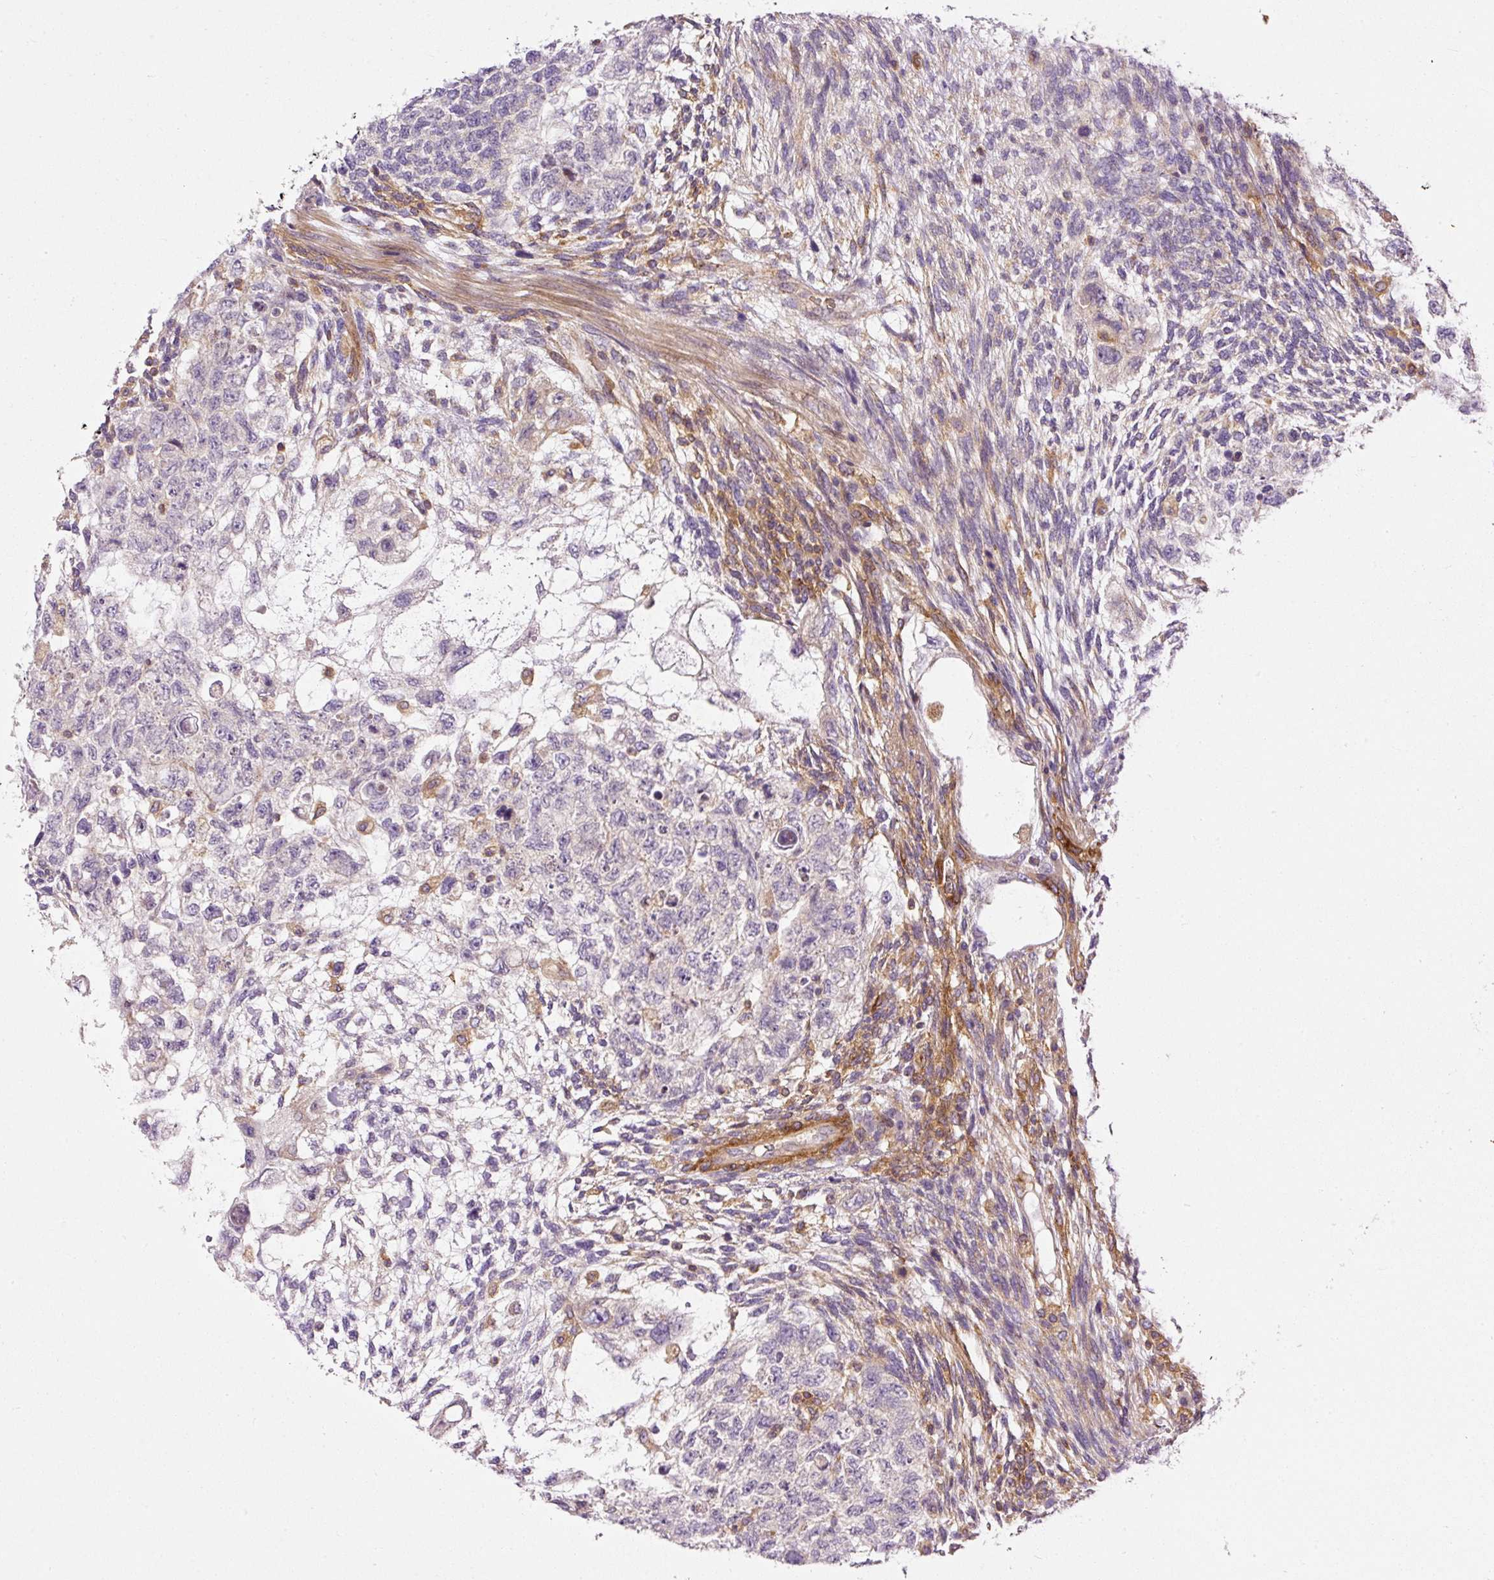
{"staining": {"intensity": "negative", "quantity": "none", "location": "none"}, "tissue": "testis cancer", "cell_type": "Tumor cells", "image_type": "cancer", "snomed": [{"axis": "morphology", "description": "Normal tissue, NOS"}, {"axis": "morphology", "description": "Carcinoma, Embryonal, NOS"}, {"axis": "topography", "description": "Testis"}], "caption": "Immunohistochemical staining of testis embryonal carcinoma exhibits no significant expression in tumor cells.", "gene": "TBC1D2B", "patient": {"sex": "male", "age": 36}}